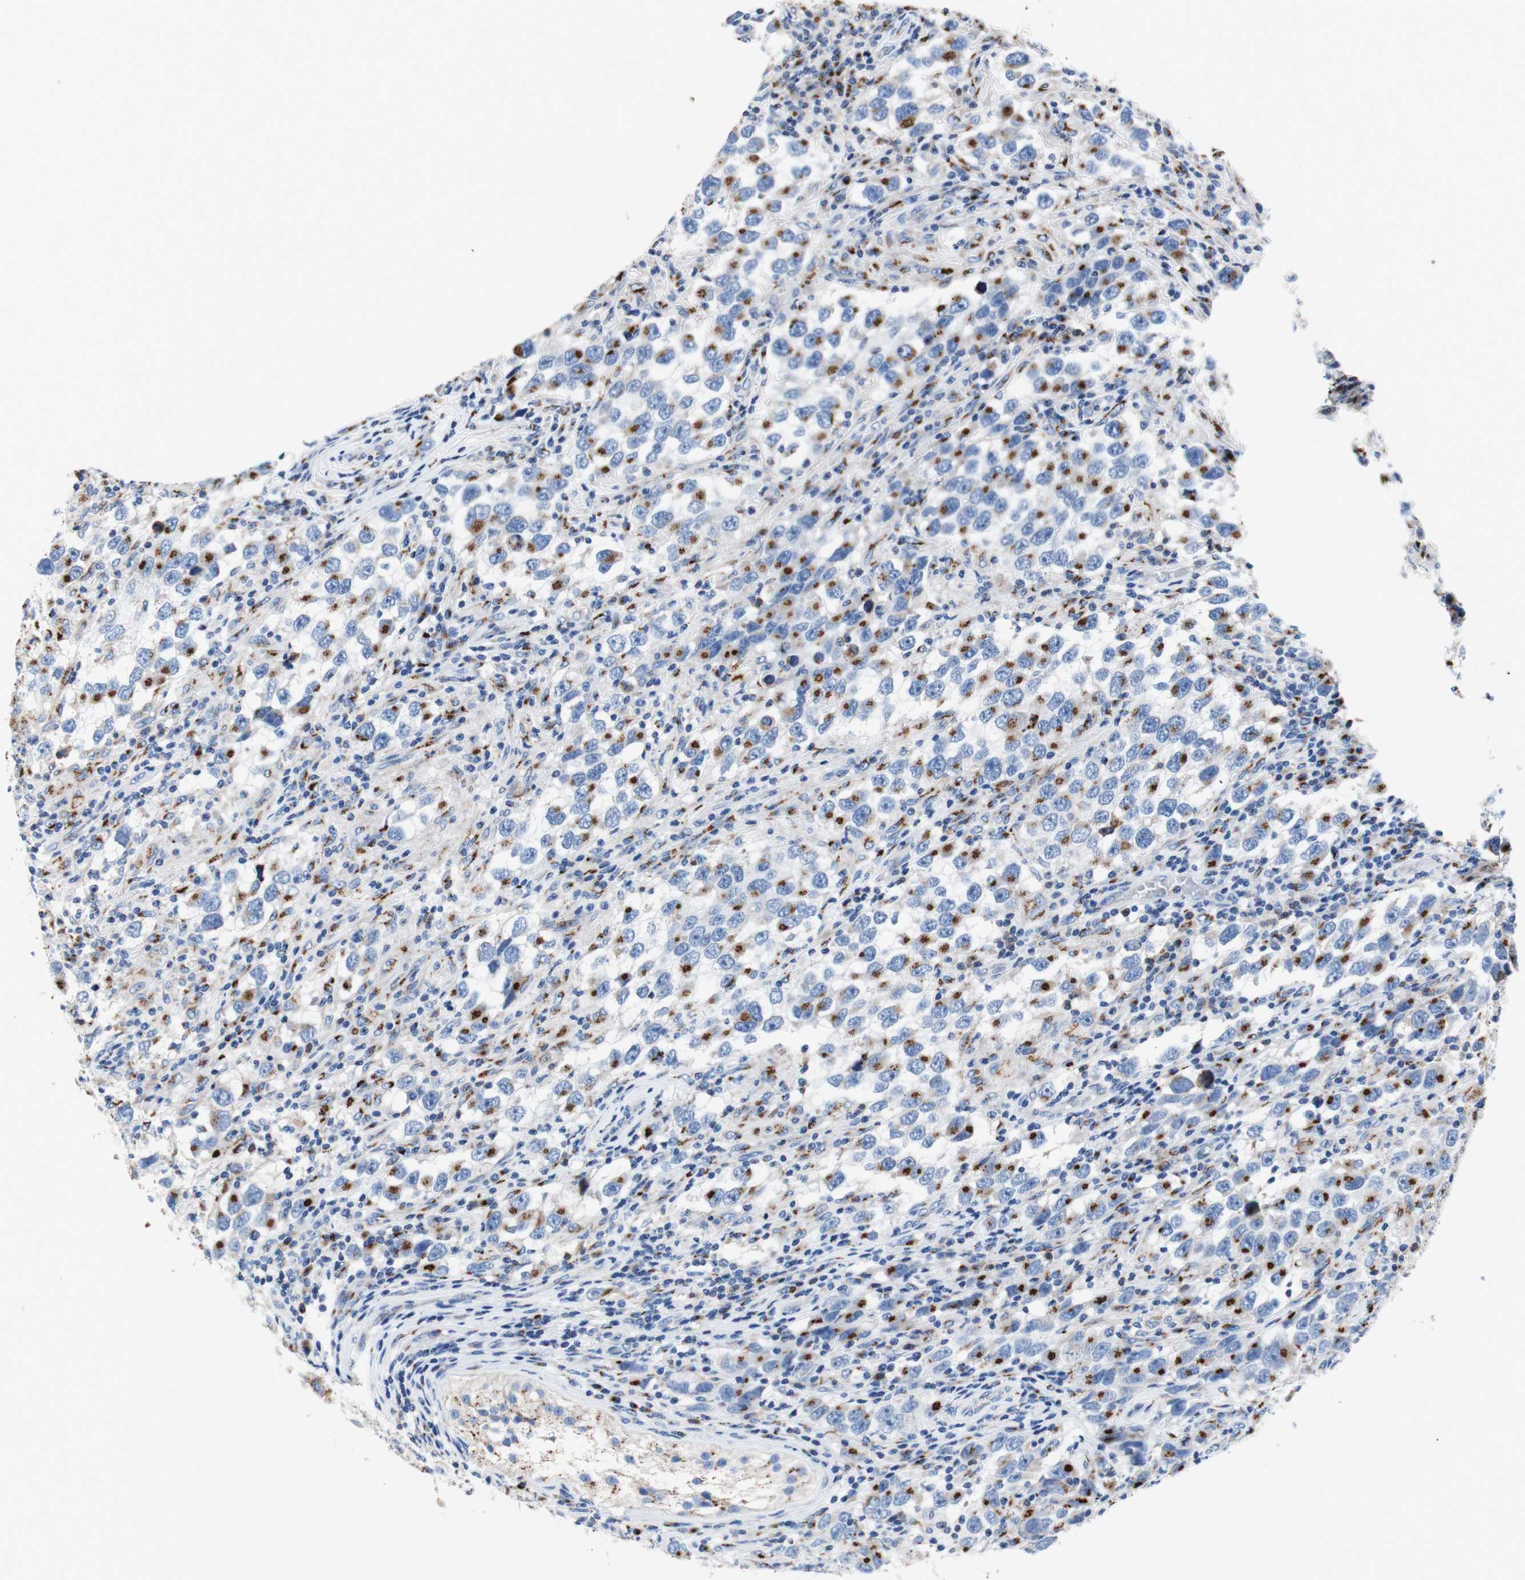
{"staining": {"intensity": "moderate", "quantity": "25%-75%", "location": "cytoplasmic/membranous"}, "tissue": "testis cancer", "cell_type": "Tumor cells", "image_type": "cancer", "snomed": [{"axis": "morphology", "description": "Carcinoma, Embryonal, NOS"}, {"axis": "topography", "description": "Testis"}], "caption": "A brown stain labels moderate cytoplasmic/membranous staining of a protein in testis embryonal carcinoma tumor cells. (brown staining indicates protein expression, while blue staining denotes nuclei).", "gene": "GALNT2", "patient": {"sex": "male", "age": 21}}